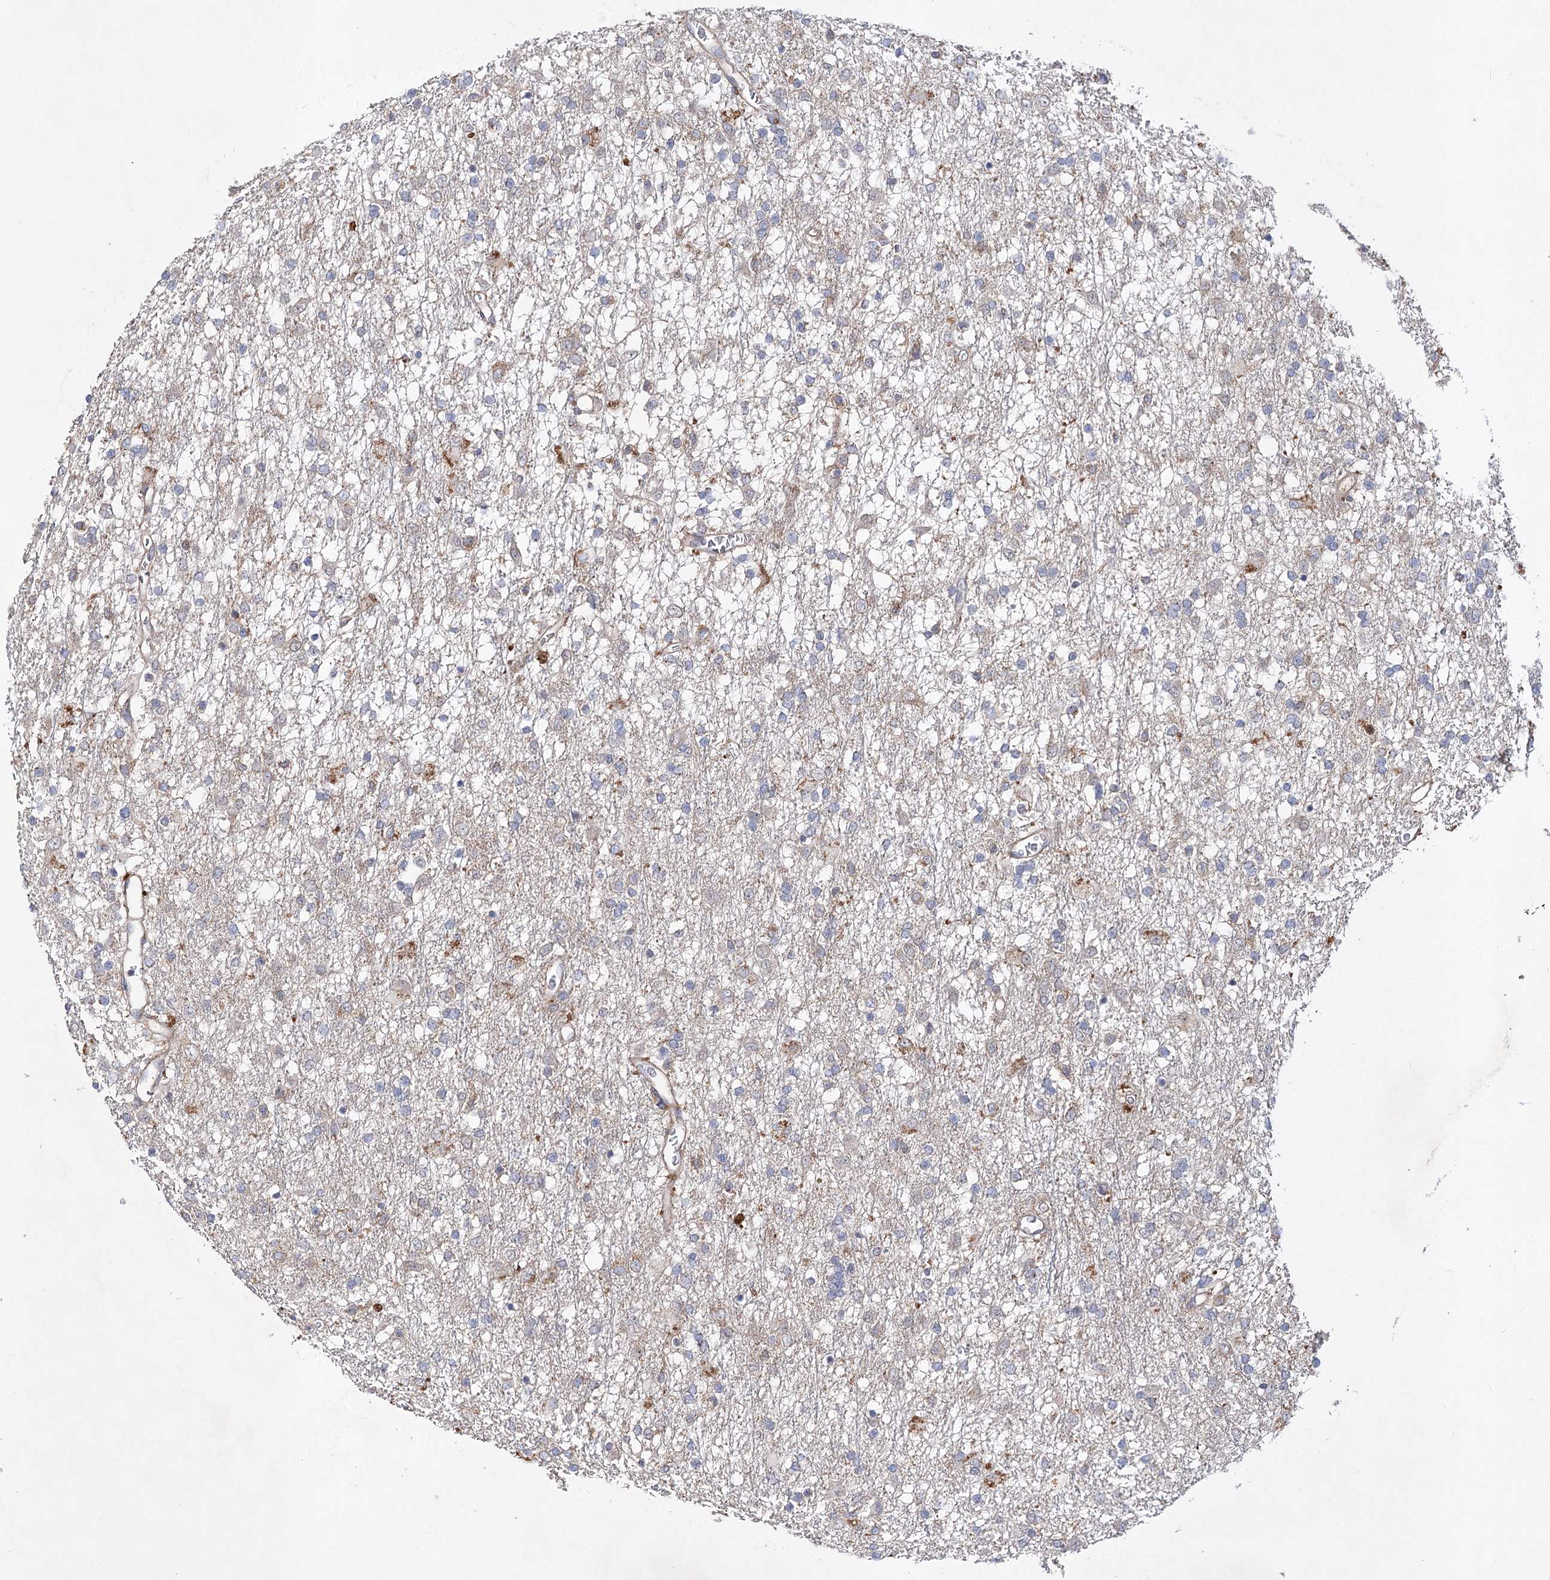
{"staining": {"intensity": "negative", "quantity": "none", "location": "none"}, "tissue": "glioma", "cell_type": "Tumor cells", "image_type": "cancer", "snomed": [{"axis": "morphology", "description": "Glioma, malignant, Low grade"}, {"axis": "topography", "description": "Brain"}], "caption": "This image is of low-grade glioma (malignant) stained with immunohistochemistry to label a protein in brown with the nuclei are counter-stained blue. There is no expression in tumor cells. Brightfield microscopy of immunohistochemistry stained with DAB (3,3'-diaminobenzidine) (brown) and hematoxylin (blue), captured at high magnification.", "gene": "ARHGAP32", "patient": {"sex": "male", "age": 65}}